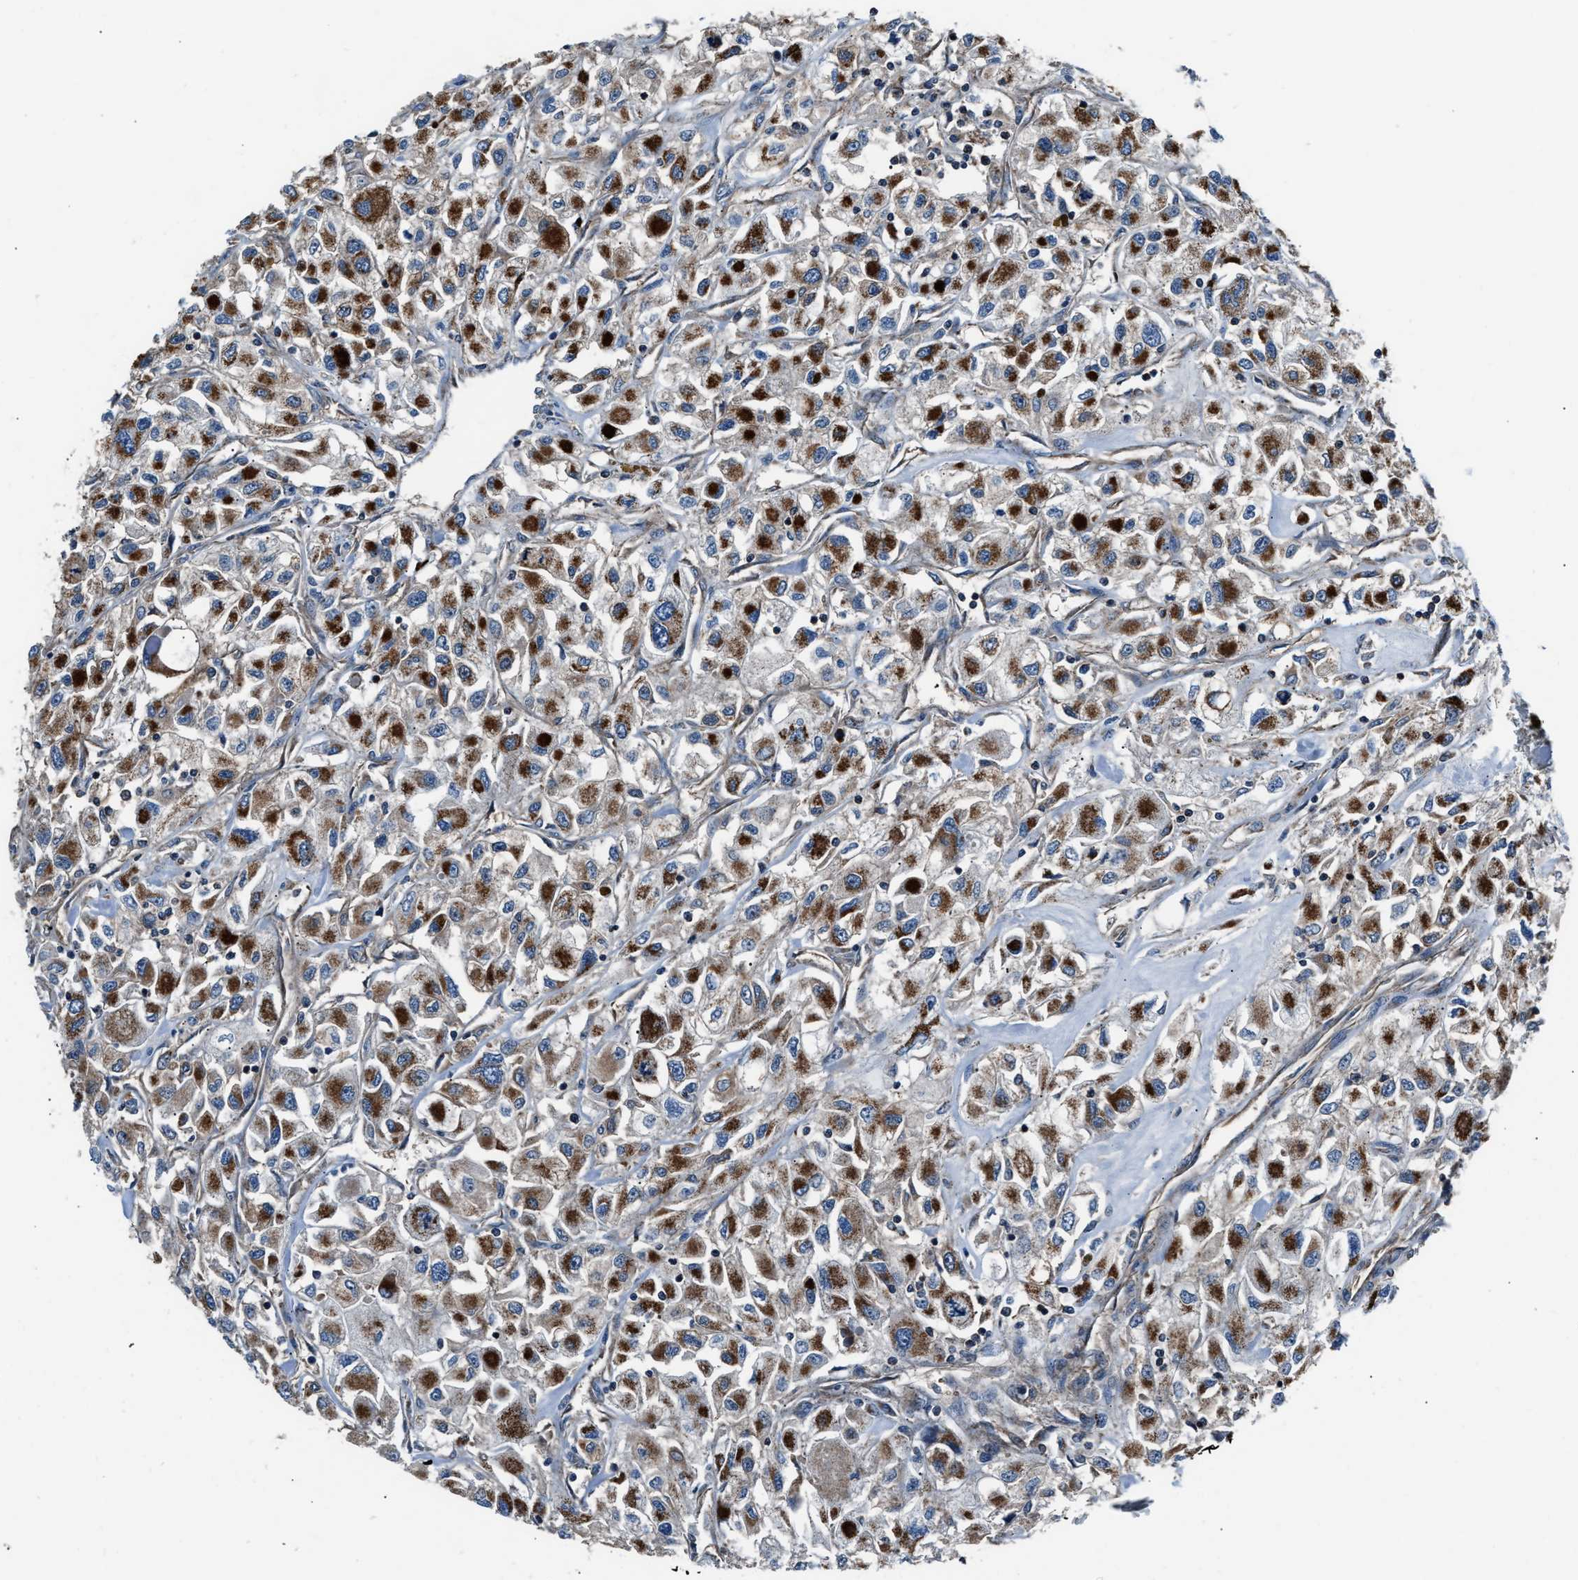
{"staining": {"intensity": "strong", "quantity": ">75%", "location": "cytoplasmic/membranous"}, "tissue": "renal cancer", "cell_type": "Tumor cells", "image_type": "cancer", "snomed": [{"axis": "morphology", "description": "Adenocarcinoma, NOS"}, {"axis": "topography", "description": "Kidney"}], "caption": "Brown immunohistochemical staining in human renal cancer (adenocarcinoma) exhibits strong cytoplasmic/membranous expression in approximately >75% of tumor cells. (DAB IHC with brightfield microscopy, high magnification).", "gene": "GGCT", "patient": {"sex": "female", "age": 52}}